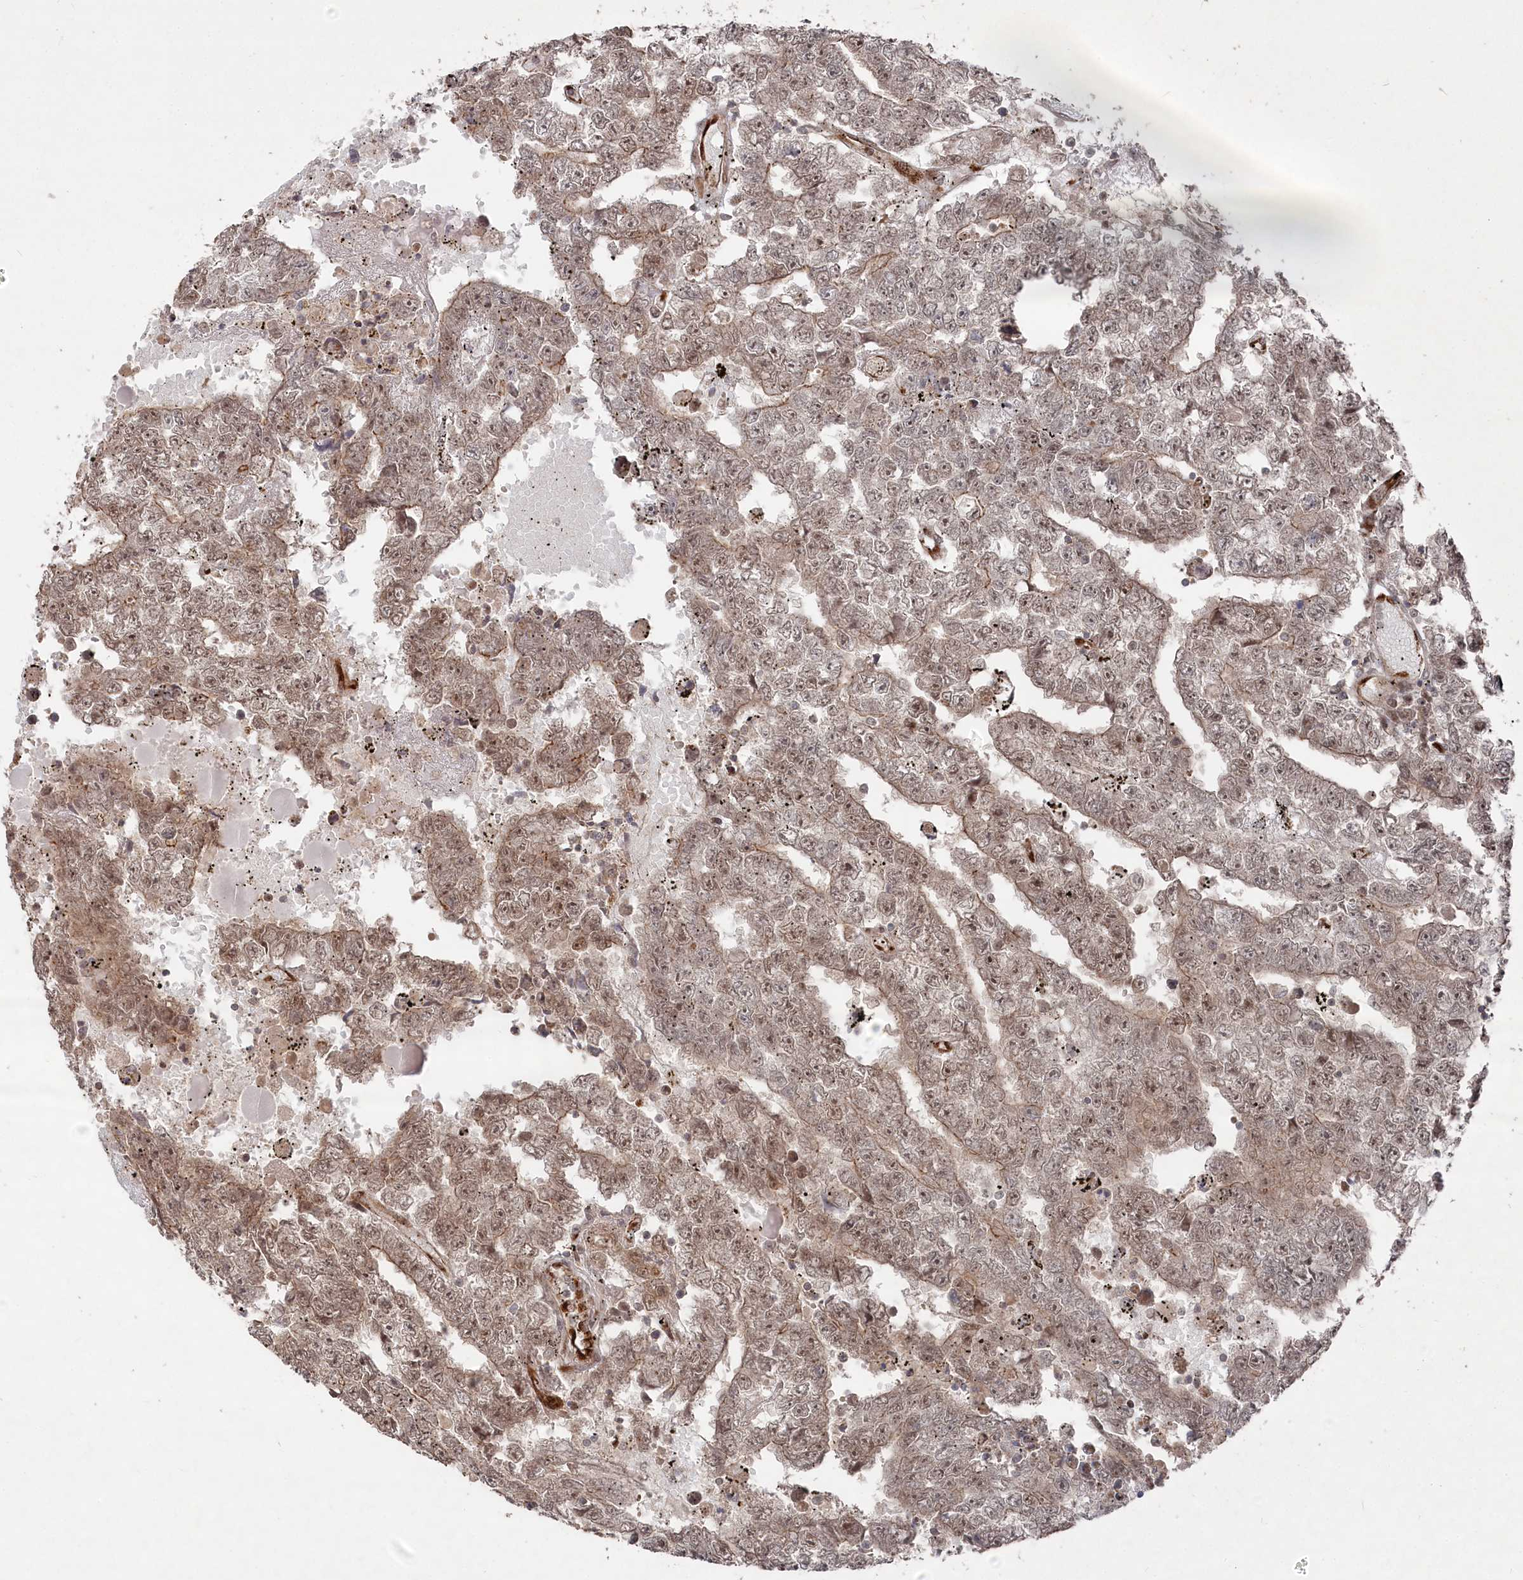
{"staining": {"intensity": "moderate", "quantity": ">75%", "location": "cytoplasmic/membranous,nuclear"}, "tissue": "testis cancer", "cell_type": "Tumor cells", "image_type": "cancer", "snomed": [{"axis": "morphology", "description": "Carcinoma, Embryonal, NOS"}, {"axis": "topography", "description": "Testis"}], "caption": "Brown immunohistochemical staining in testis embryonal carcinoma displays moderate cytoplasmic/membranous and nuclear positivity in approximately >75% of tumor cells.", "gene": "POLR3A", "patient": {"sex": "male", "age": 25}}